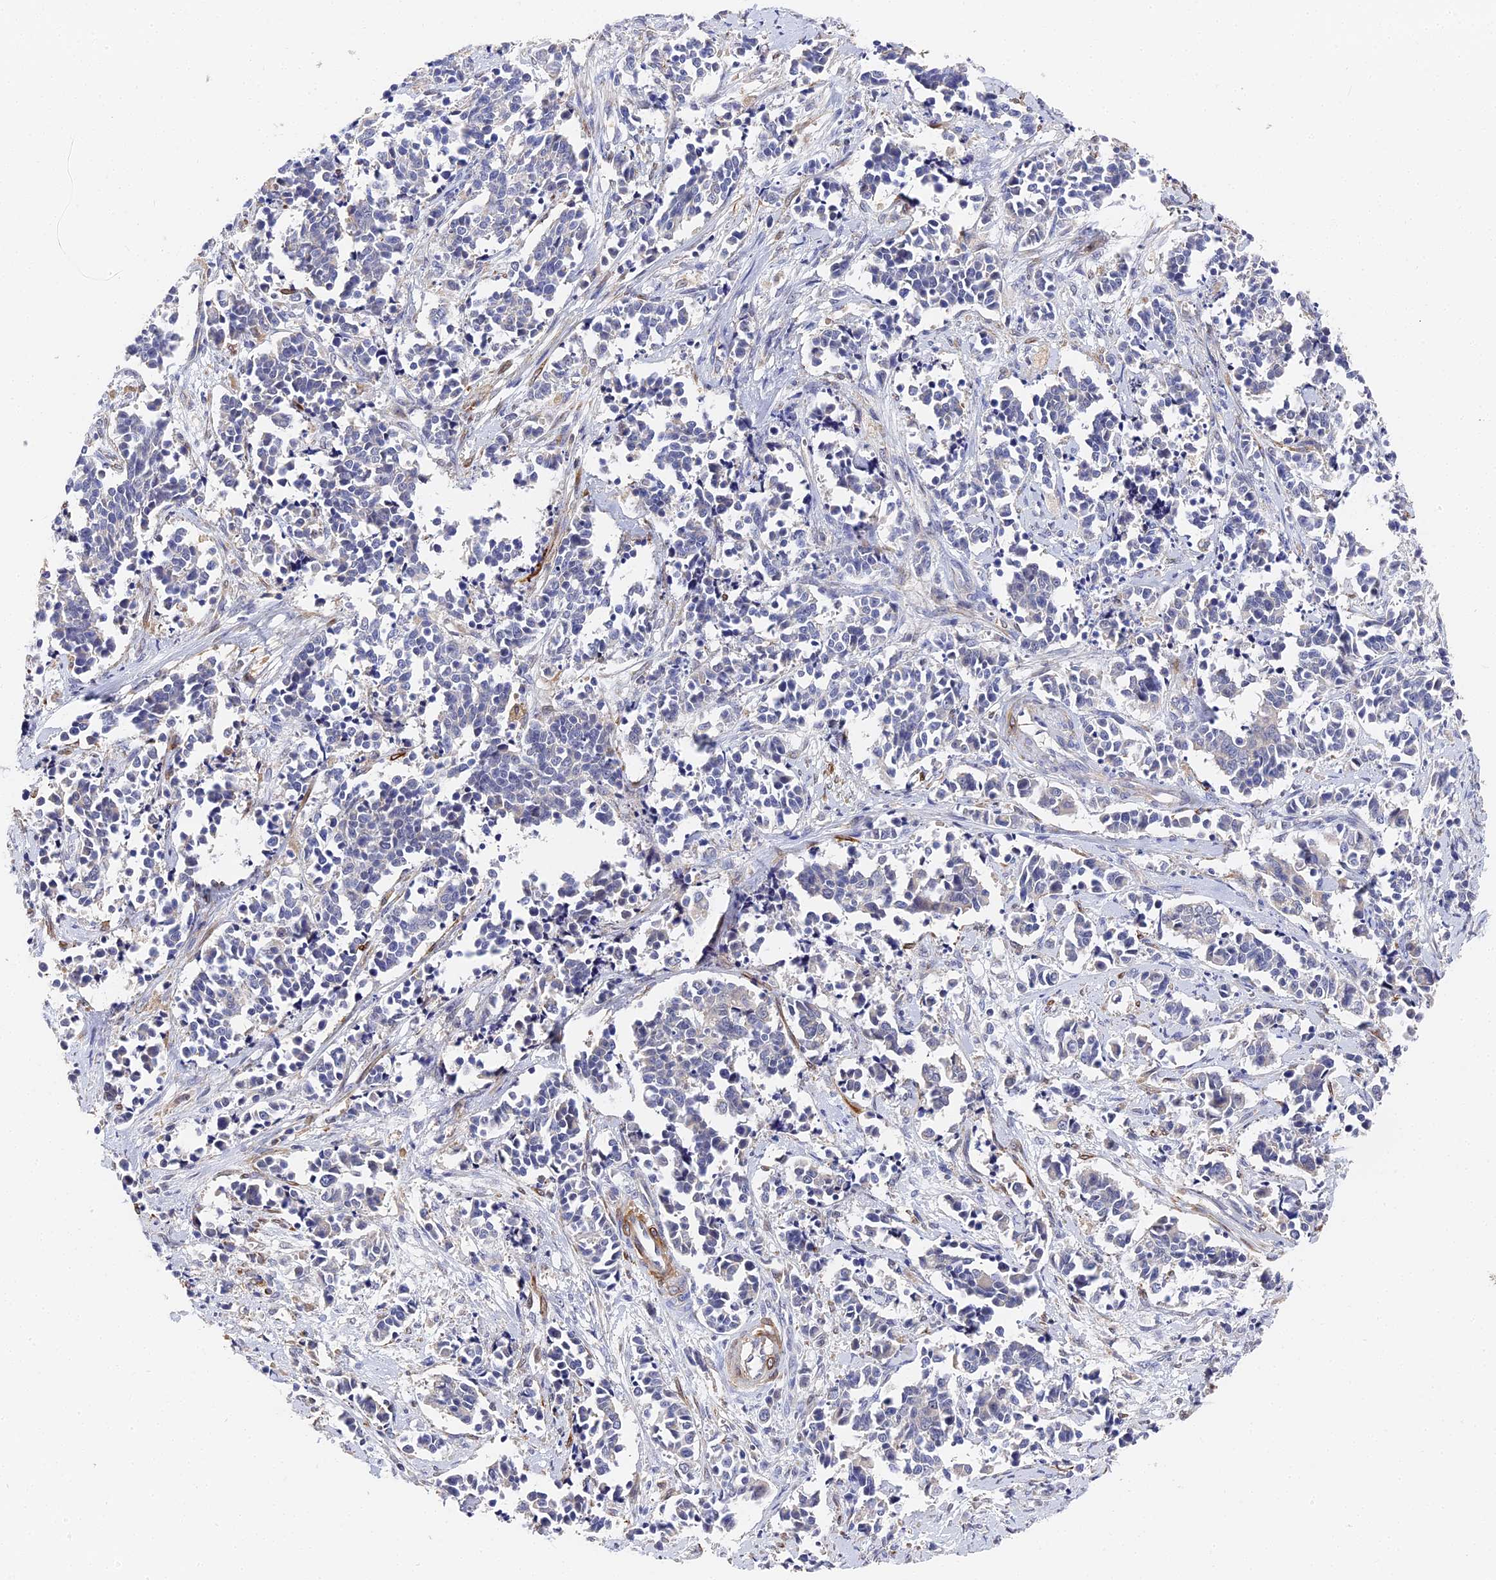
{"staining": {"intensity": "negative", "quantity": "none", "location": "none"}, "tissue": "cervical cancer", "cell_type": "Tumor cells", "image_type": "cancer", "snomed": [{"axis": "morphology", "description": "Normal tissue, NOS"}, {"axis": "morphology", "description": "Squamous cell carcinoma, NOS"}, {"axis": "topography", "description": "Cervix"}], "caption": "High magnification brightfield microscopy of cervical squamous cell carcinoma stained with DAB (brown) and counterstained with hematoxylin (blue): tumor cells show no significant positivity.", "gene": "CCDC113", "patient": {"sex": "female", "age": 35}}